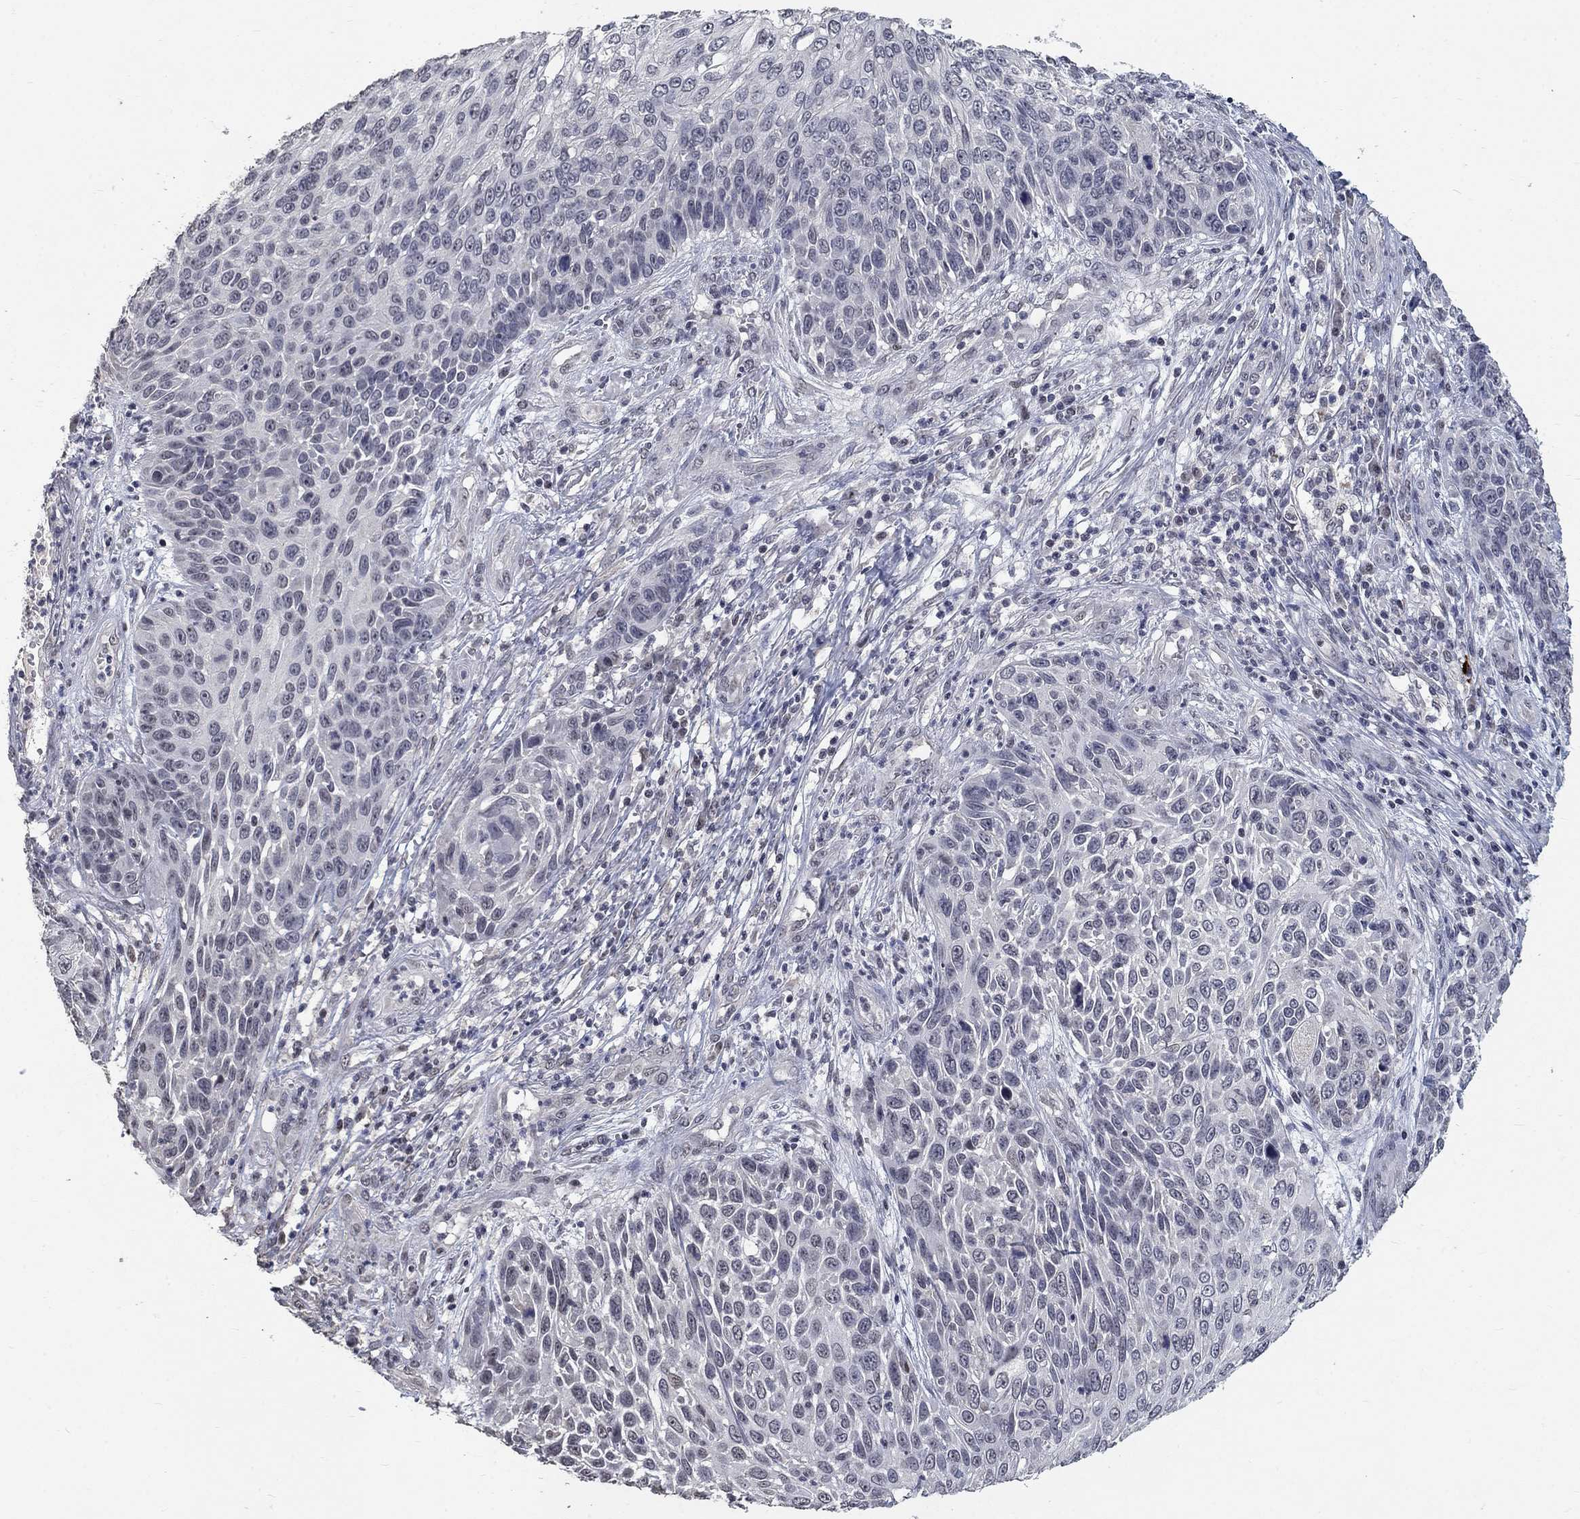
{"staining": {"intensity": "negative", "quantity": "none", "location": "none"}, "tissue": "skin cancer", "cell_type": "Tumor cells", "image_type": "cancer", "snomed": [{"axis": "morphology", "description": "Squamous cell carcinoma, NOS"}, {"axis": "topography", "description": "Skin"}], "caption": "IHC of squamous cell carcinoma (skin) shows no staining in tumor cells.", "gene": "SPATA33", "patient": {"sex": "male", "age": 92}}